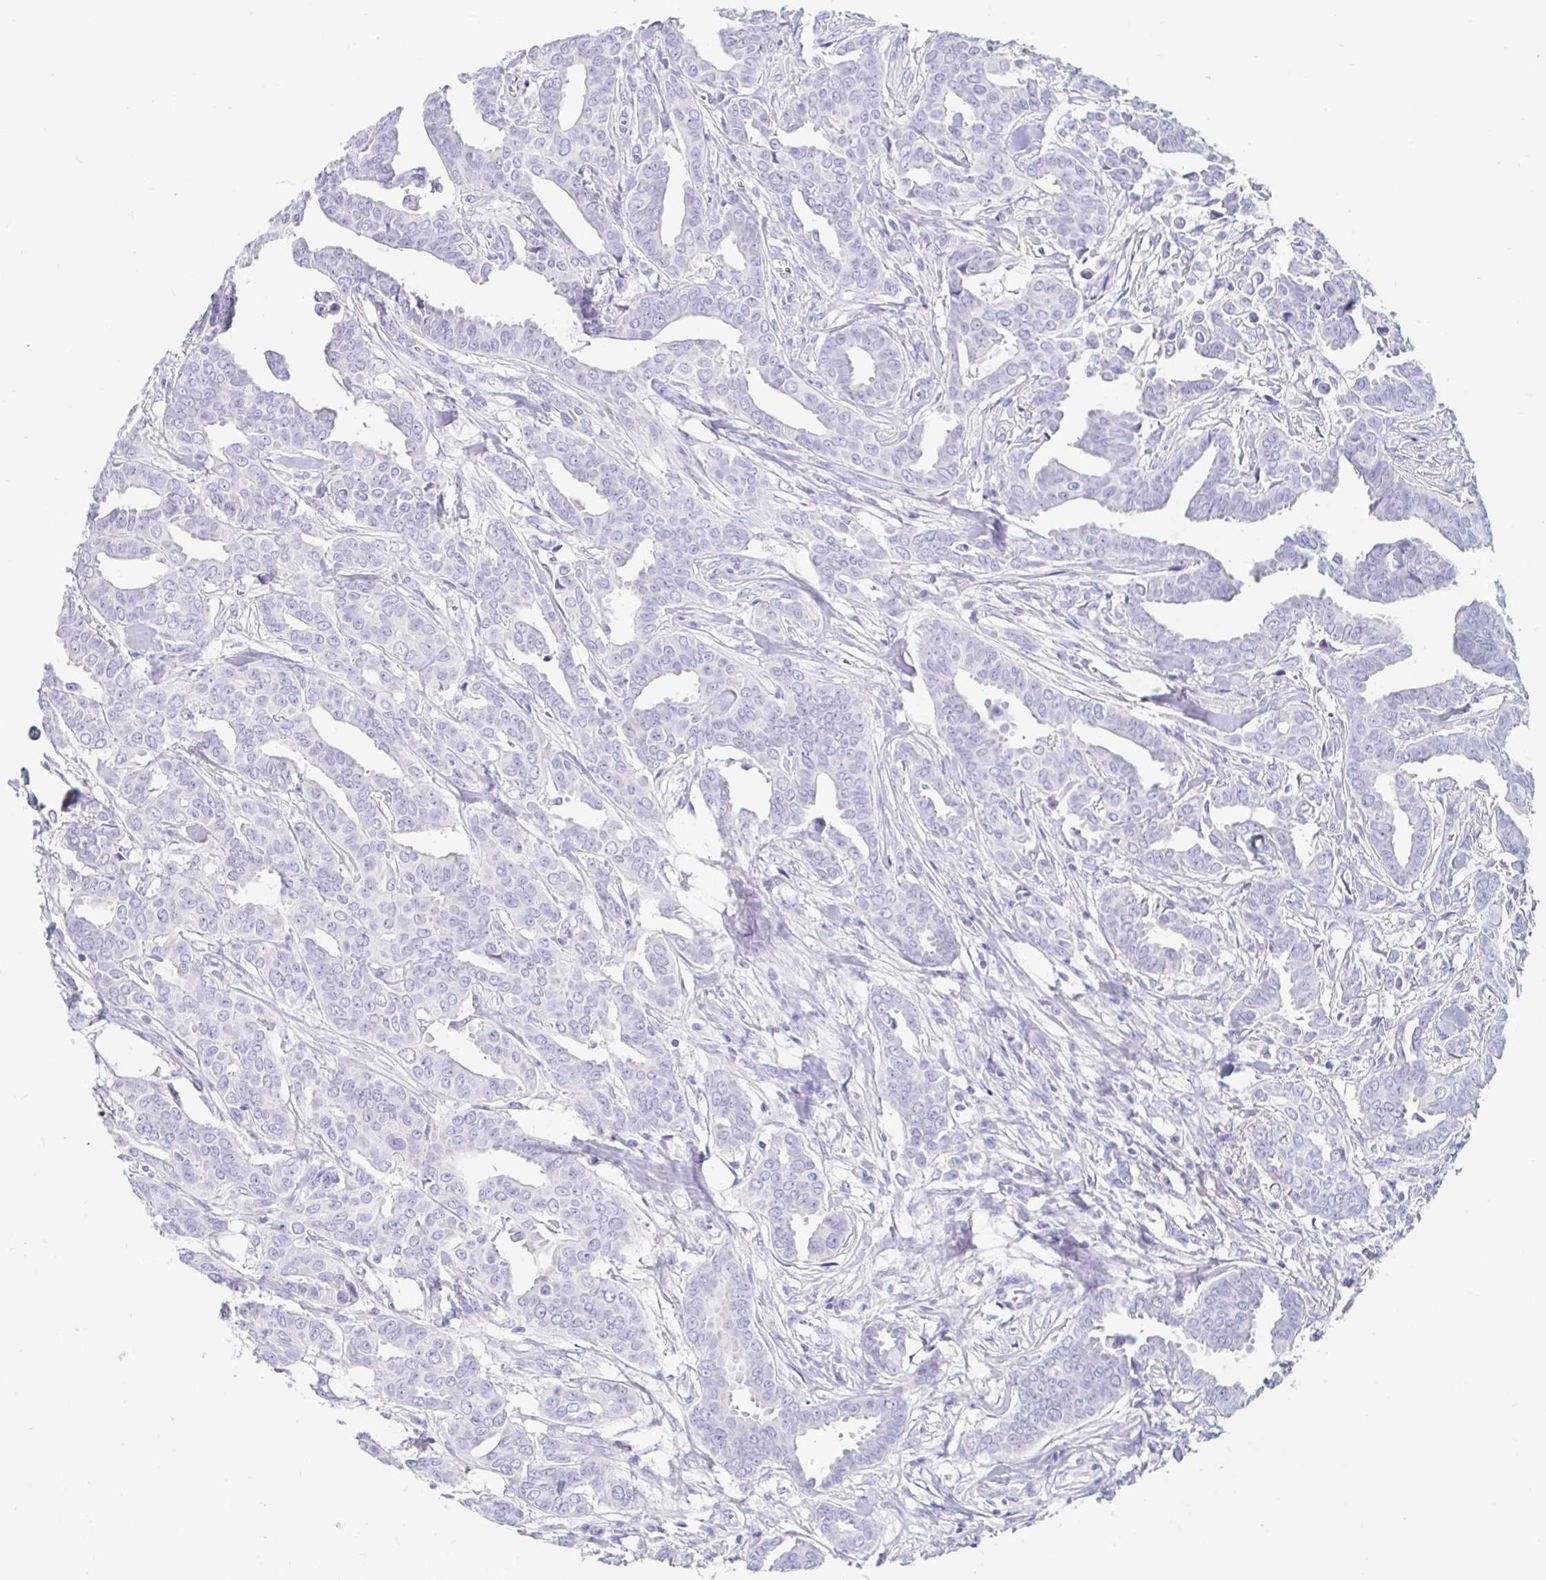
{"staining": {"intensity": "negative", "quantity": "none", "location": "none"}, "tissue": "breast cancer", "cell_type": "Tumor cells", "image_type": "cancer", "snomed": [{"axis": "morphology", "description": "Duct carcinoma"}, {"axis": "topography", "description": "Breast"}], "caption": "This histopathology image is of breast invasive ductal carcinoma stained with immunohistochemistry (IHC) to label a protein in brown with the nuclei are counter-stained blue. There is no expression in tumor cells. The staining was performed using DAB (3,3'-diaminobenzidine) to visualize the protein expression in brown, while the nuclei were stained in blue with hematoxylin (Magnification: 20x).", "gene": "TEX44", "patient": {"sex": "female", "age": 45}}